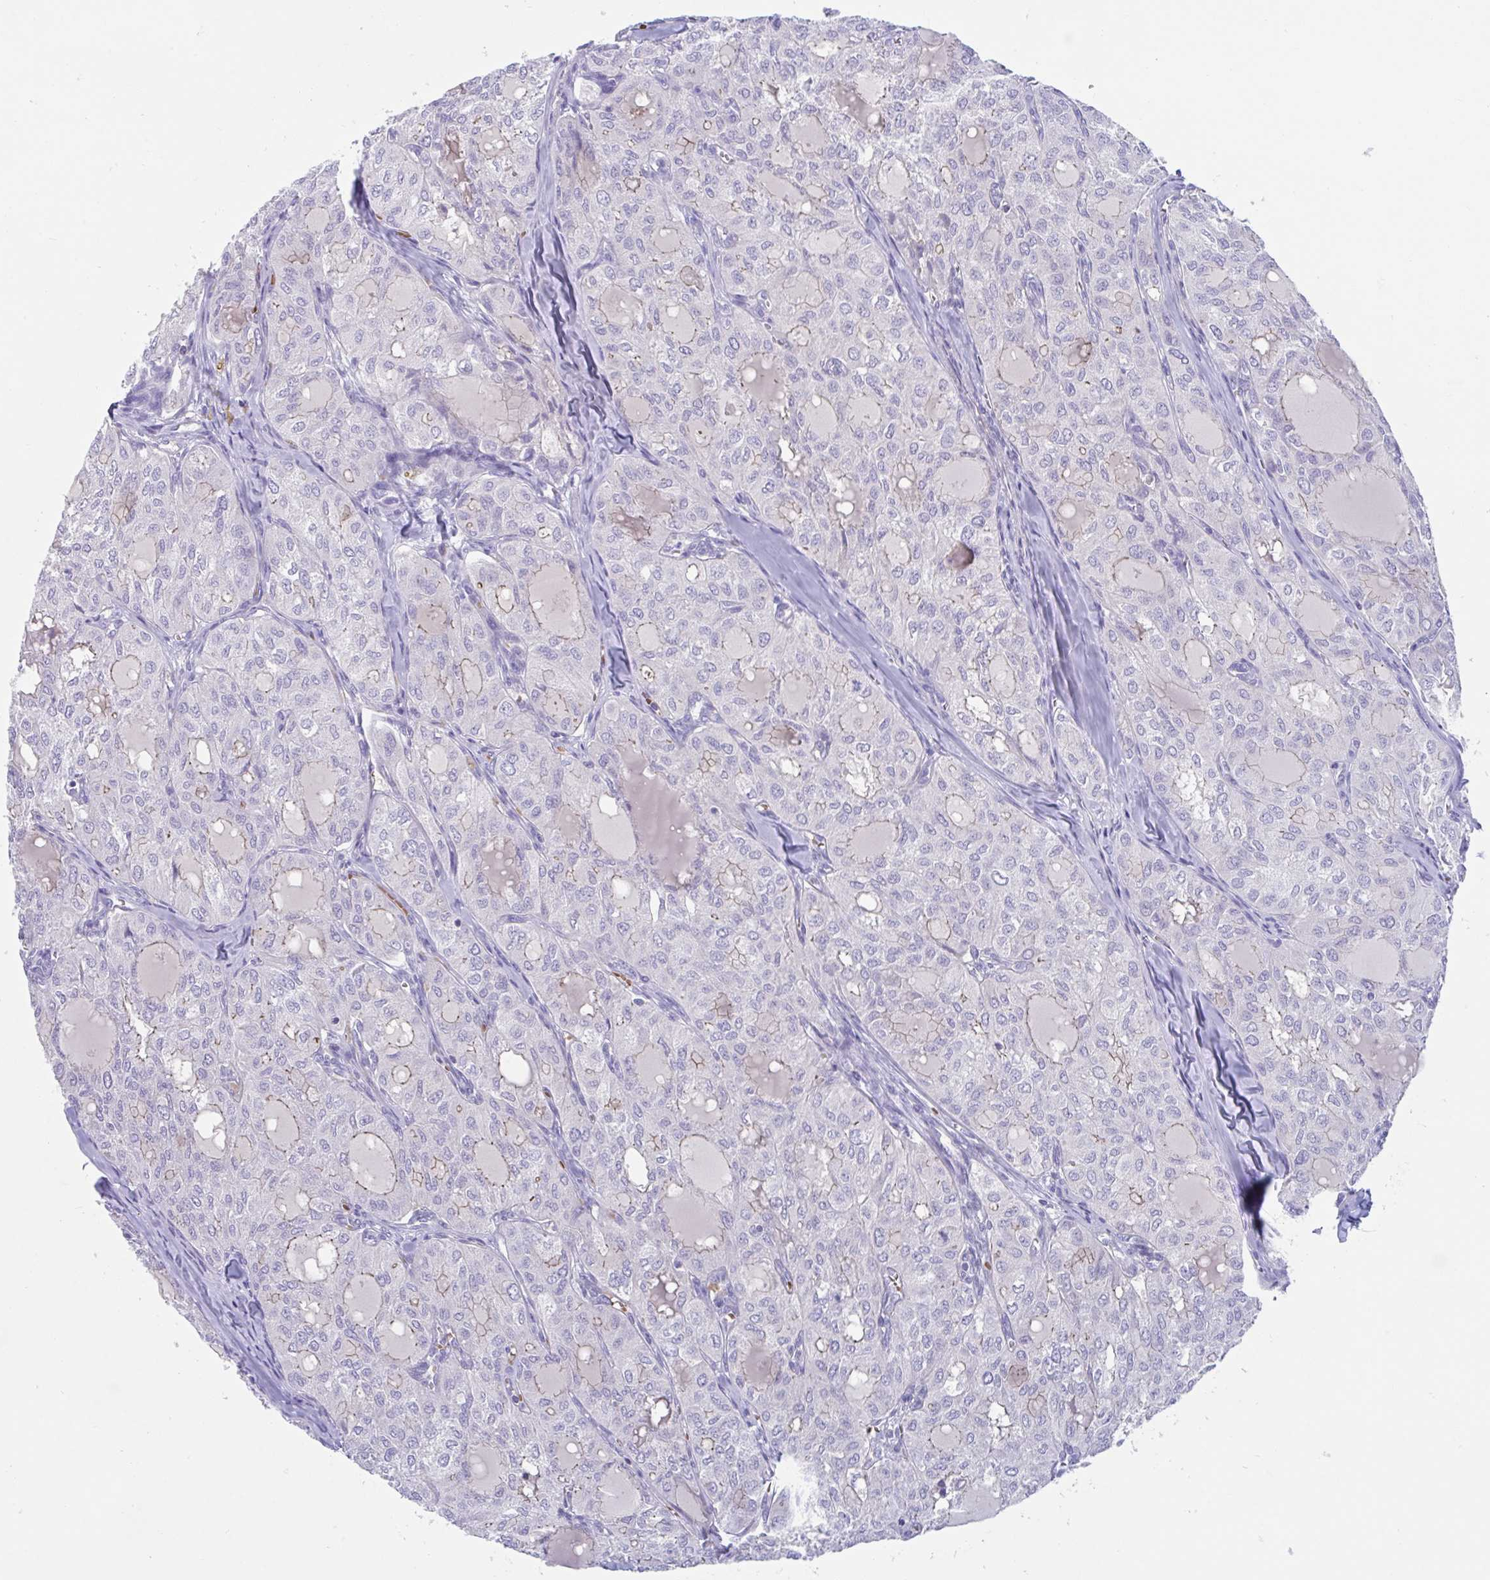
{"staining": {"intensity": "negative", "quantity": "none", "location": "none"}, "tissue": "thyroid cancer", "cell_type": "Tumor cells", "image_type": "cancer", "snomed": [{"axis": "morphology", "description": "Follicular adenoma carcinoma, NOS"}, {"axis": "topography", "description": "Thyroid gland"}], "caption": "Human follicular adenoma carcinoma (thyroid) stained for a protein using IHC reveals no expression in tumor cells.", "gene": "TTC30B", "patient": {"sex": "male", "age": 75}}